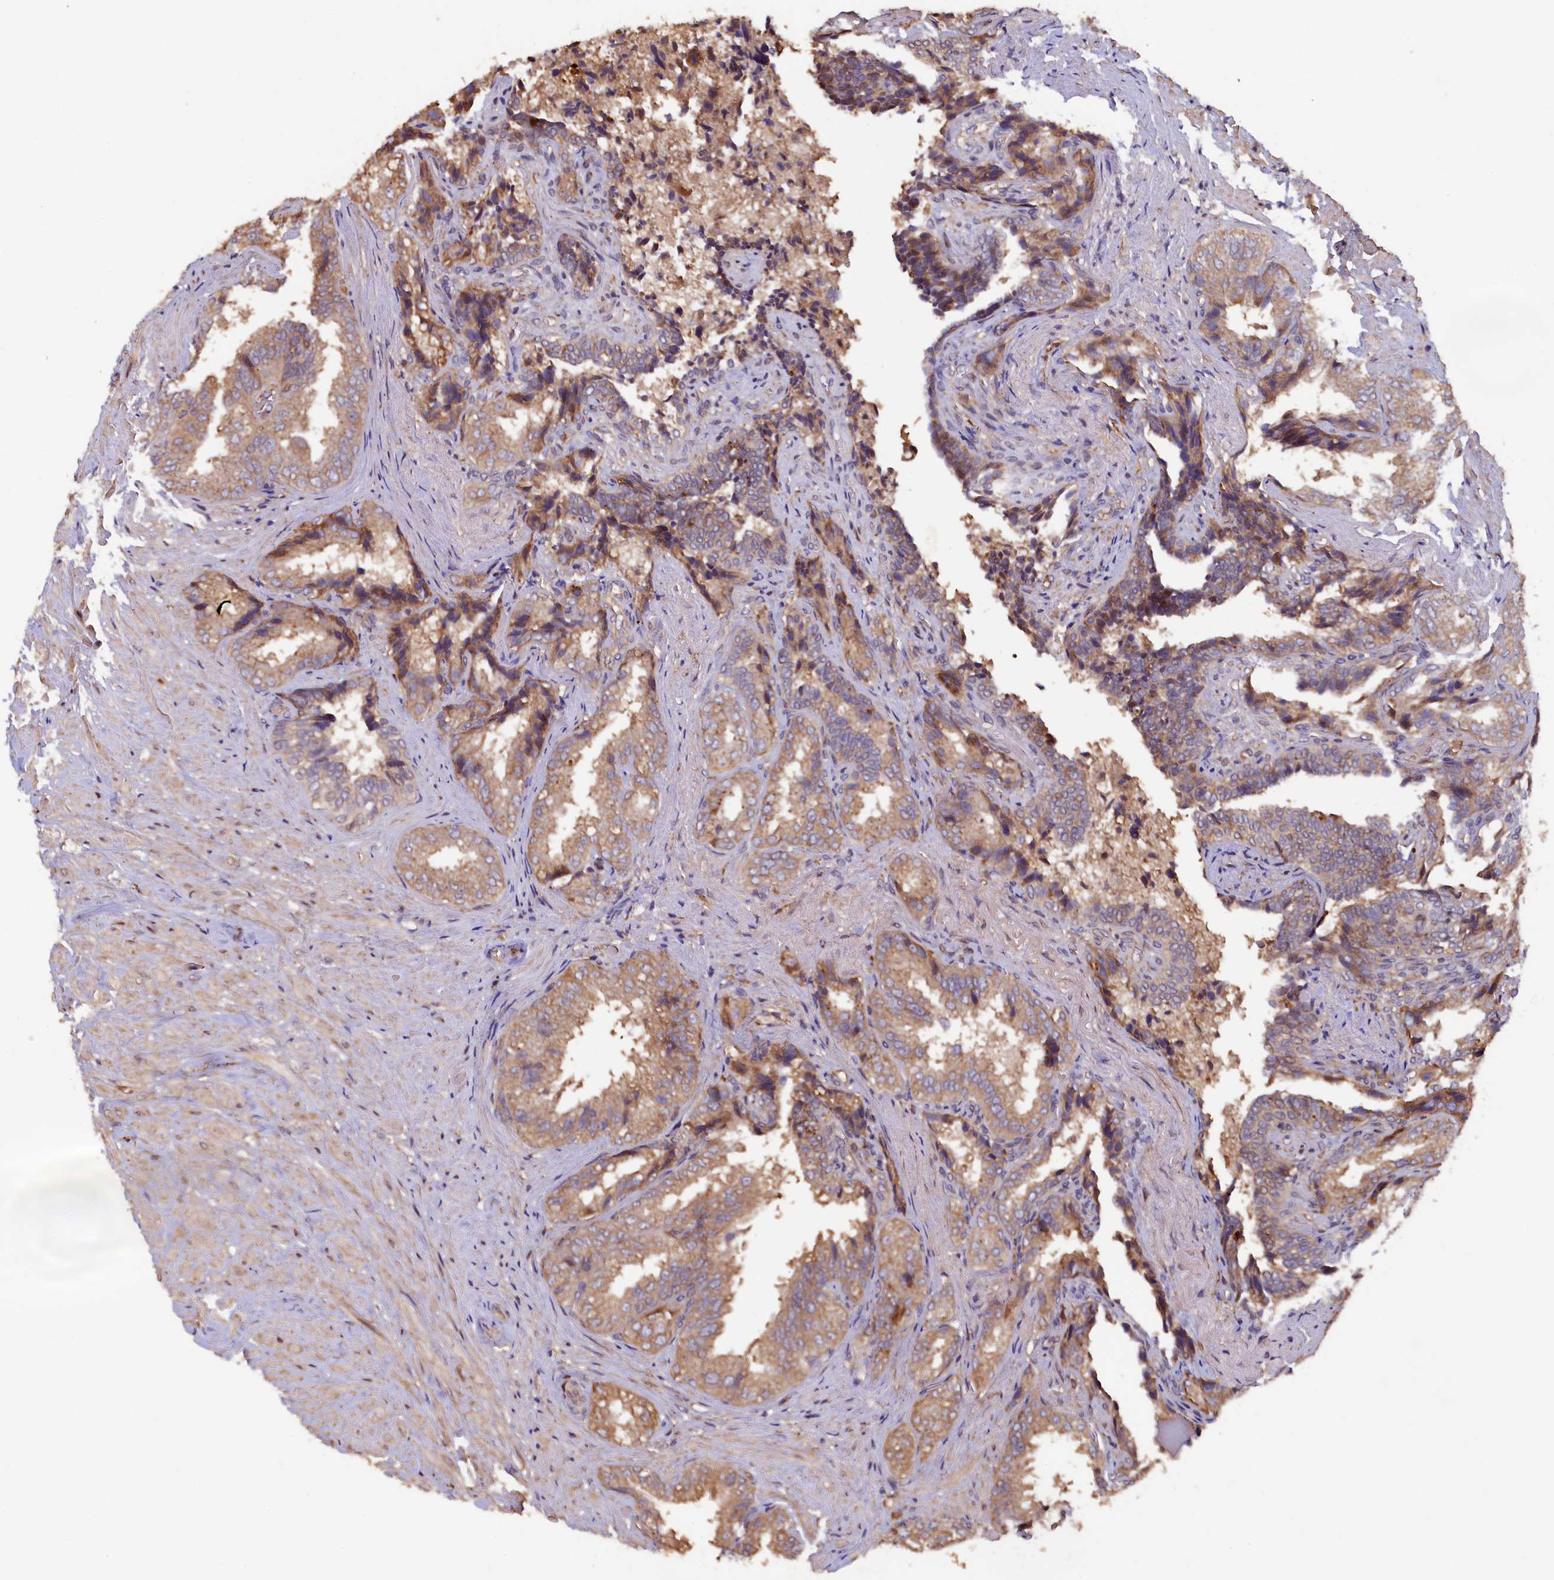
{"staining": {"intensity": "moderate", "quantity": ">75%", "location": "cytoplasmic/membranous"}, "tissue": "seminal vesicle", "cell_type": "Glandular cells", "image_type": "normal", "snomed": [{"axis": "morphology", "description": "Normal tissue, NOS"}, {"axis": "topography", "description": "Seminal veicle"}, {"axis": "topography", "description": "Peripheral nerve tissue"}], "caption": "Protein expression analysis of normal seminal vesicle displays moderate cytoplasmic/membranous expression in approximately >75% of glandular cells. Using DAB (brown) and hematoxylin (blue) stains, captured at high magnification using brightfield microscopy.", "gene": "GREB1L", "patient": {"sex": "male", "age": 63}}